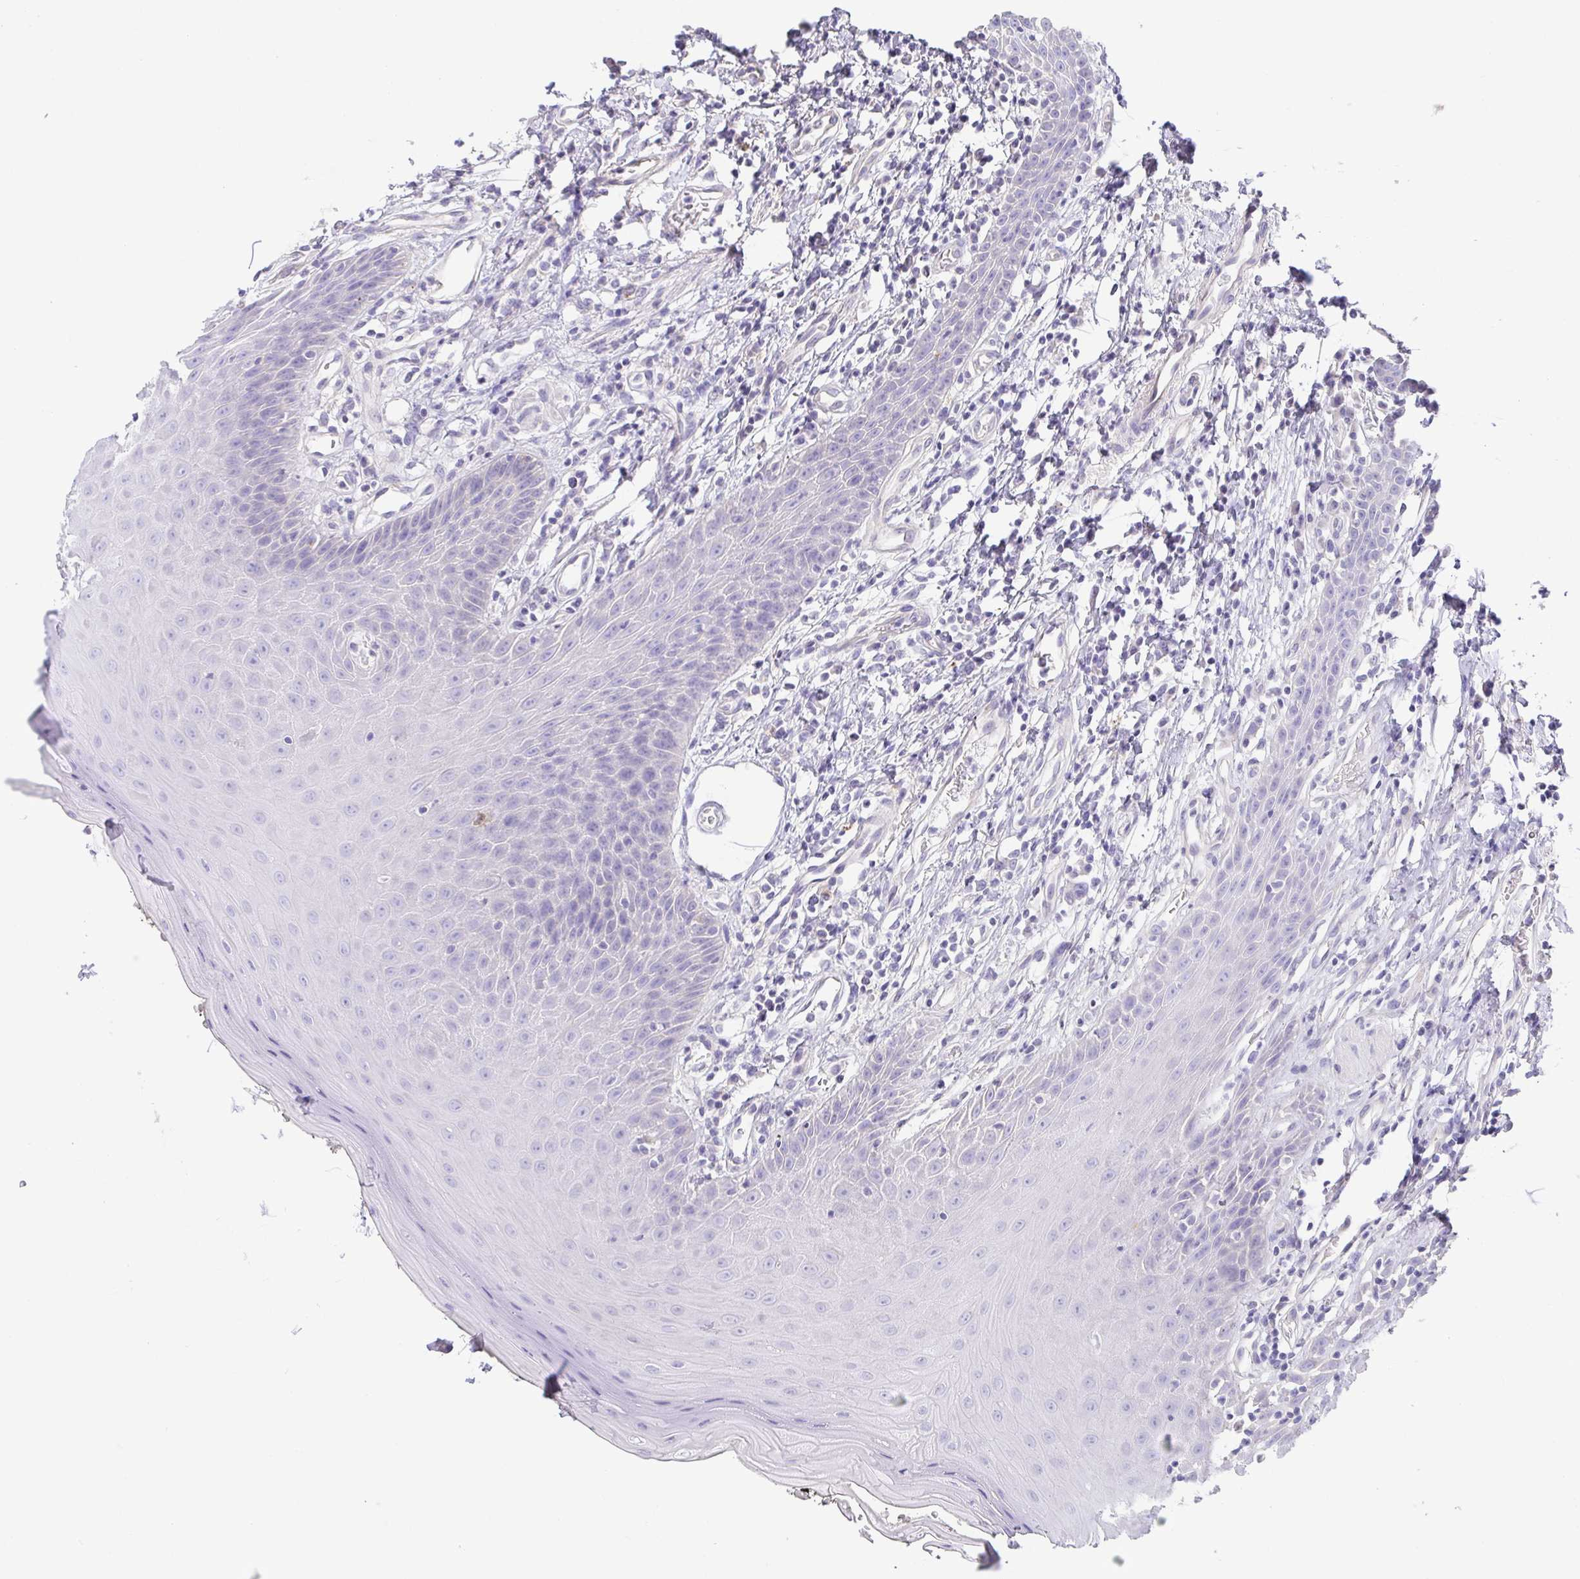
{"staining": {"intensity": "negative", "quantity": "none", "location": "none"}, "tissue": "oral mucosa", "cell_type": "Squamous epithelial cells", "image_type": "normal", "snomed": [{"axis": "morphology", "description": "Normal tissue, NOS"}, {"axis": "topography", "description": "Oral tissue"}, {"axis": "topography", "description": "Tounge, NOS"}], "caption": "Immunohistochemistry (IHC) image of benign oral mucosa: oral mucosa stained with DAB exhibits no significant protein expression in squamous epithelial cells. (Stains: DAB IHC with hematoxylin counter stain, Microscopy: brightfield microscopy at high magnification).", "gene": "PKDREJ", "patient": {"sex": "female", "age": 59}}